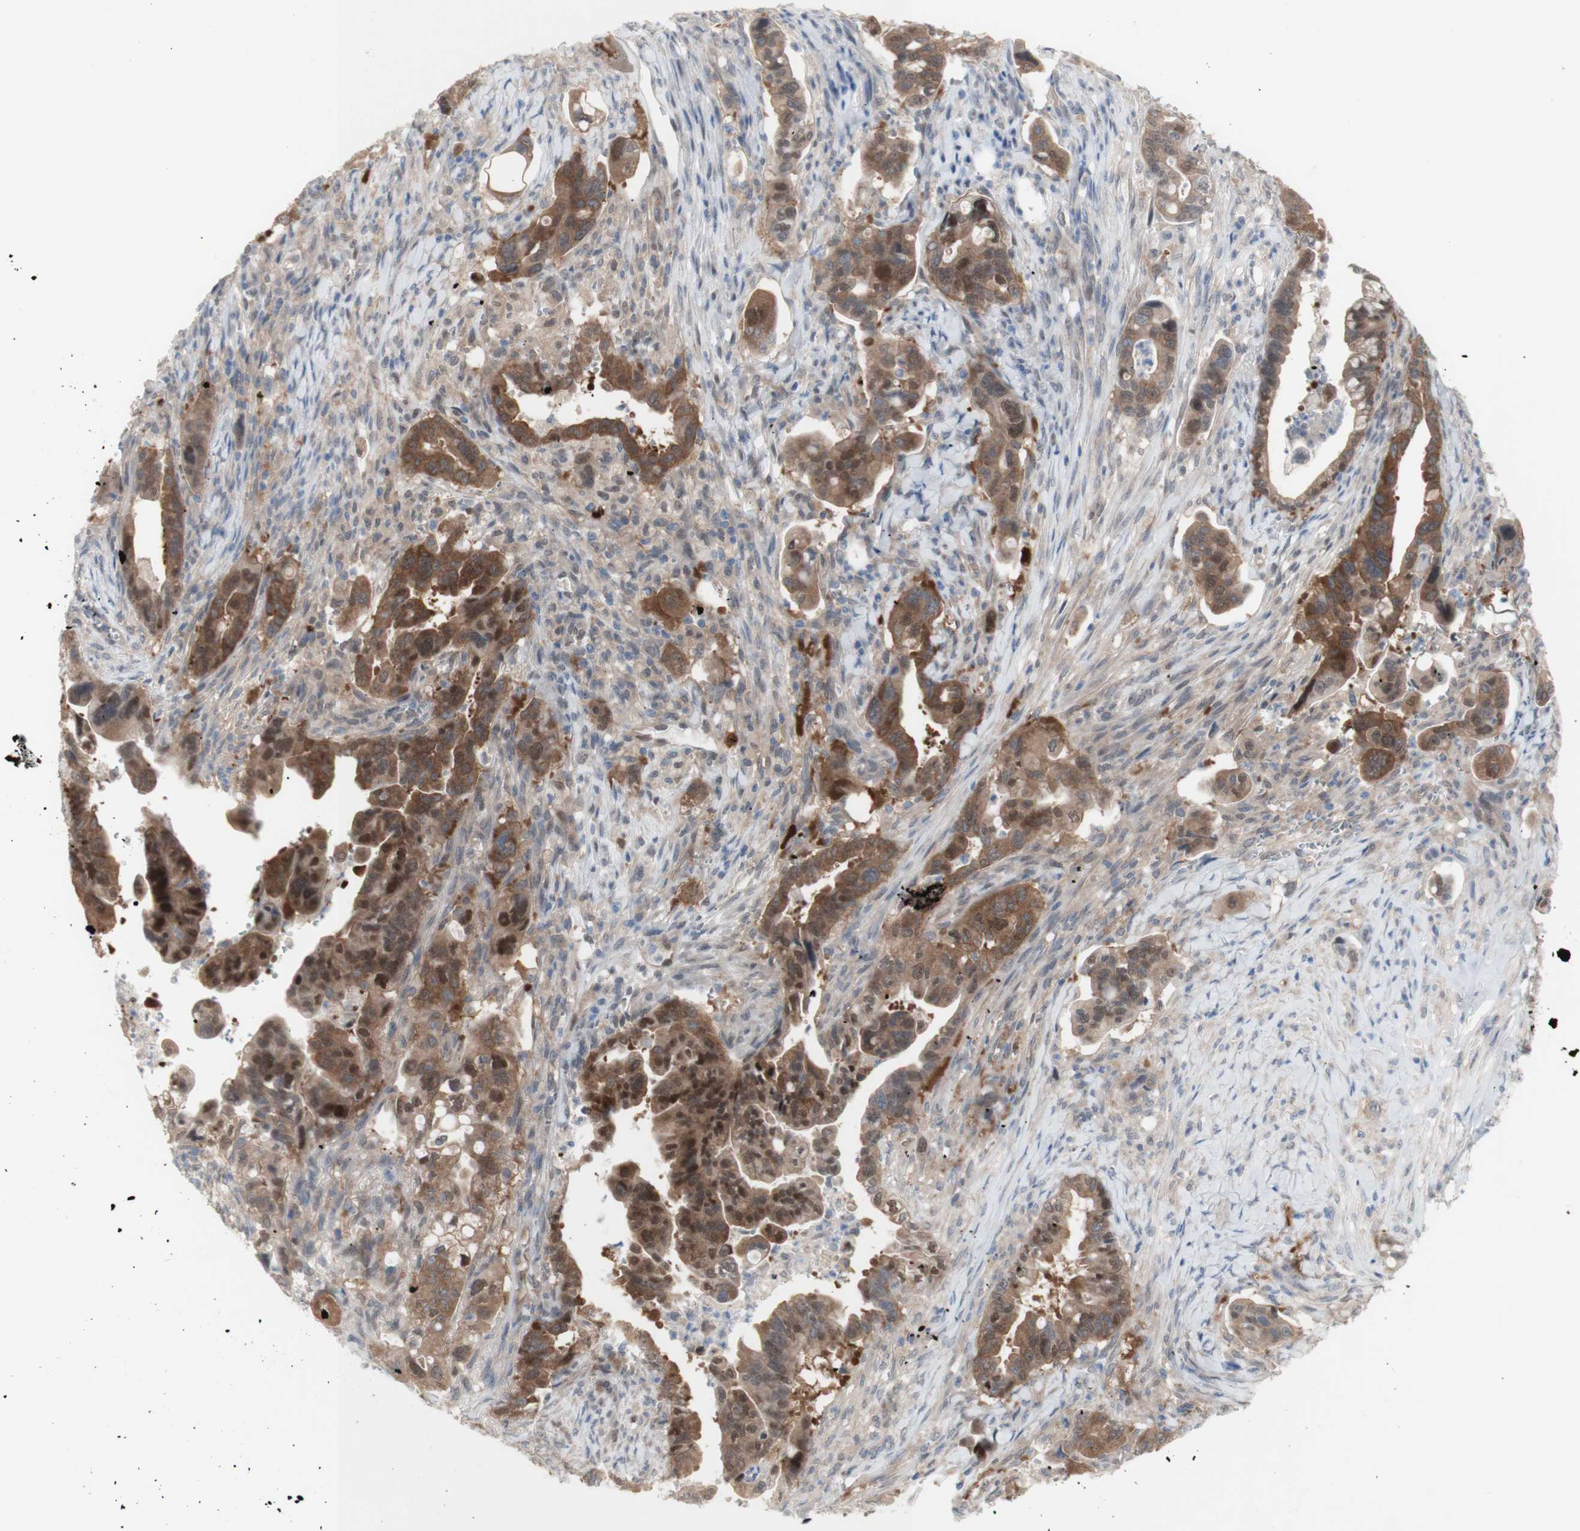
{"staining": {"intensity": "moderate", "quantity": ">75%", "location": "cytoplasmic/membranous,nuclear"}, "tissue": "pancreatic cancer", "cell_type": "Tumor cells", "image_type": "cancer", "snomed": [{"axis": "morphology", "description": "Adenocarcinoma, NOS"}, {"axis": "topography", "description": "Pancreas"}], "caption": "Pancreatic cancer stained with a protein marker reveals moderate staining in tumor cells.", "gene": "PRMT5", "patient": {"sex": "male", "age": 70}}